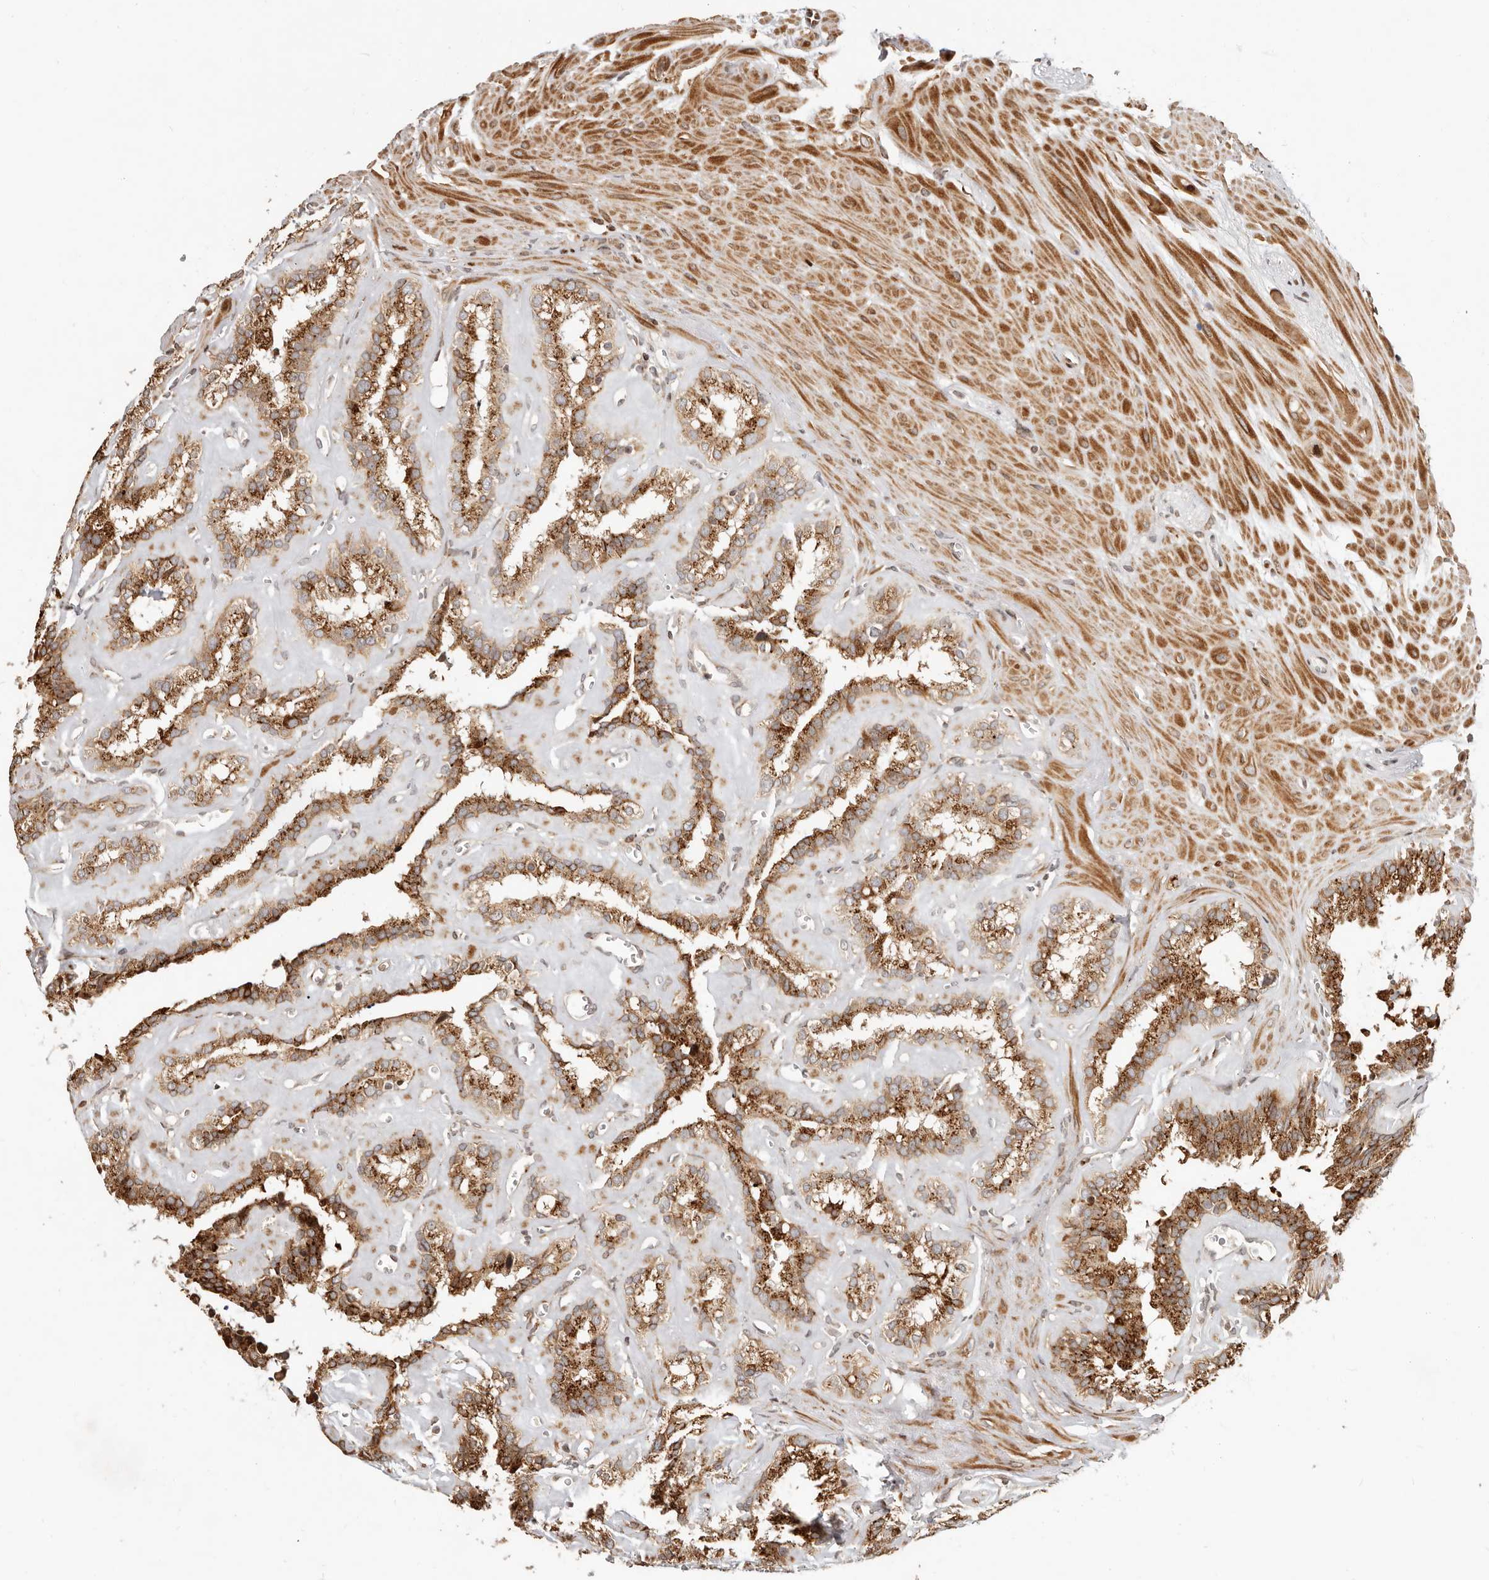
{"staining": {"intensity": "strong", "quantity": "25%-75%", "location": "cytoplasmic/membranous"}, "tissue": "seminal vesicle", "cell_type": "Glandular cells", "image_type": "normal", "snomed": [{"axis": "morphology", "description": "Normal tissue, NOS"}, {"axis": "topography", "description": "Prostate"}, {"axis": "topography", "description": "Seminal veicle"}], "caption": "Protein staining displays strong cytoplasmic/membranous expression in approximately 25%-75% of glandular cells in benign seminal vesicle. Using DAB (brown) and hematoxylin (blue) stains, captured at high magnification using brightfield microscopy.", "gene": "TRIM4", "patient": {"sex": "male", "age": 59}}